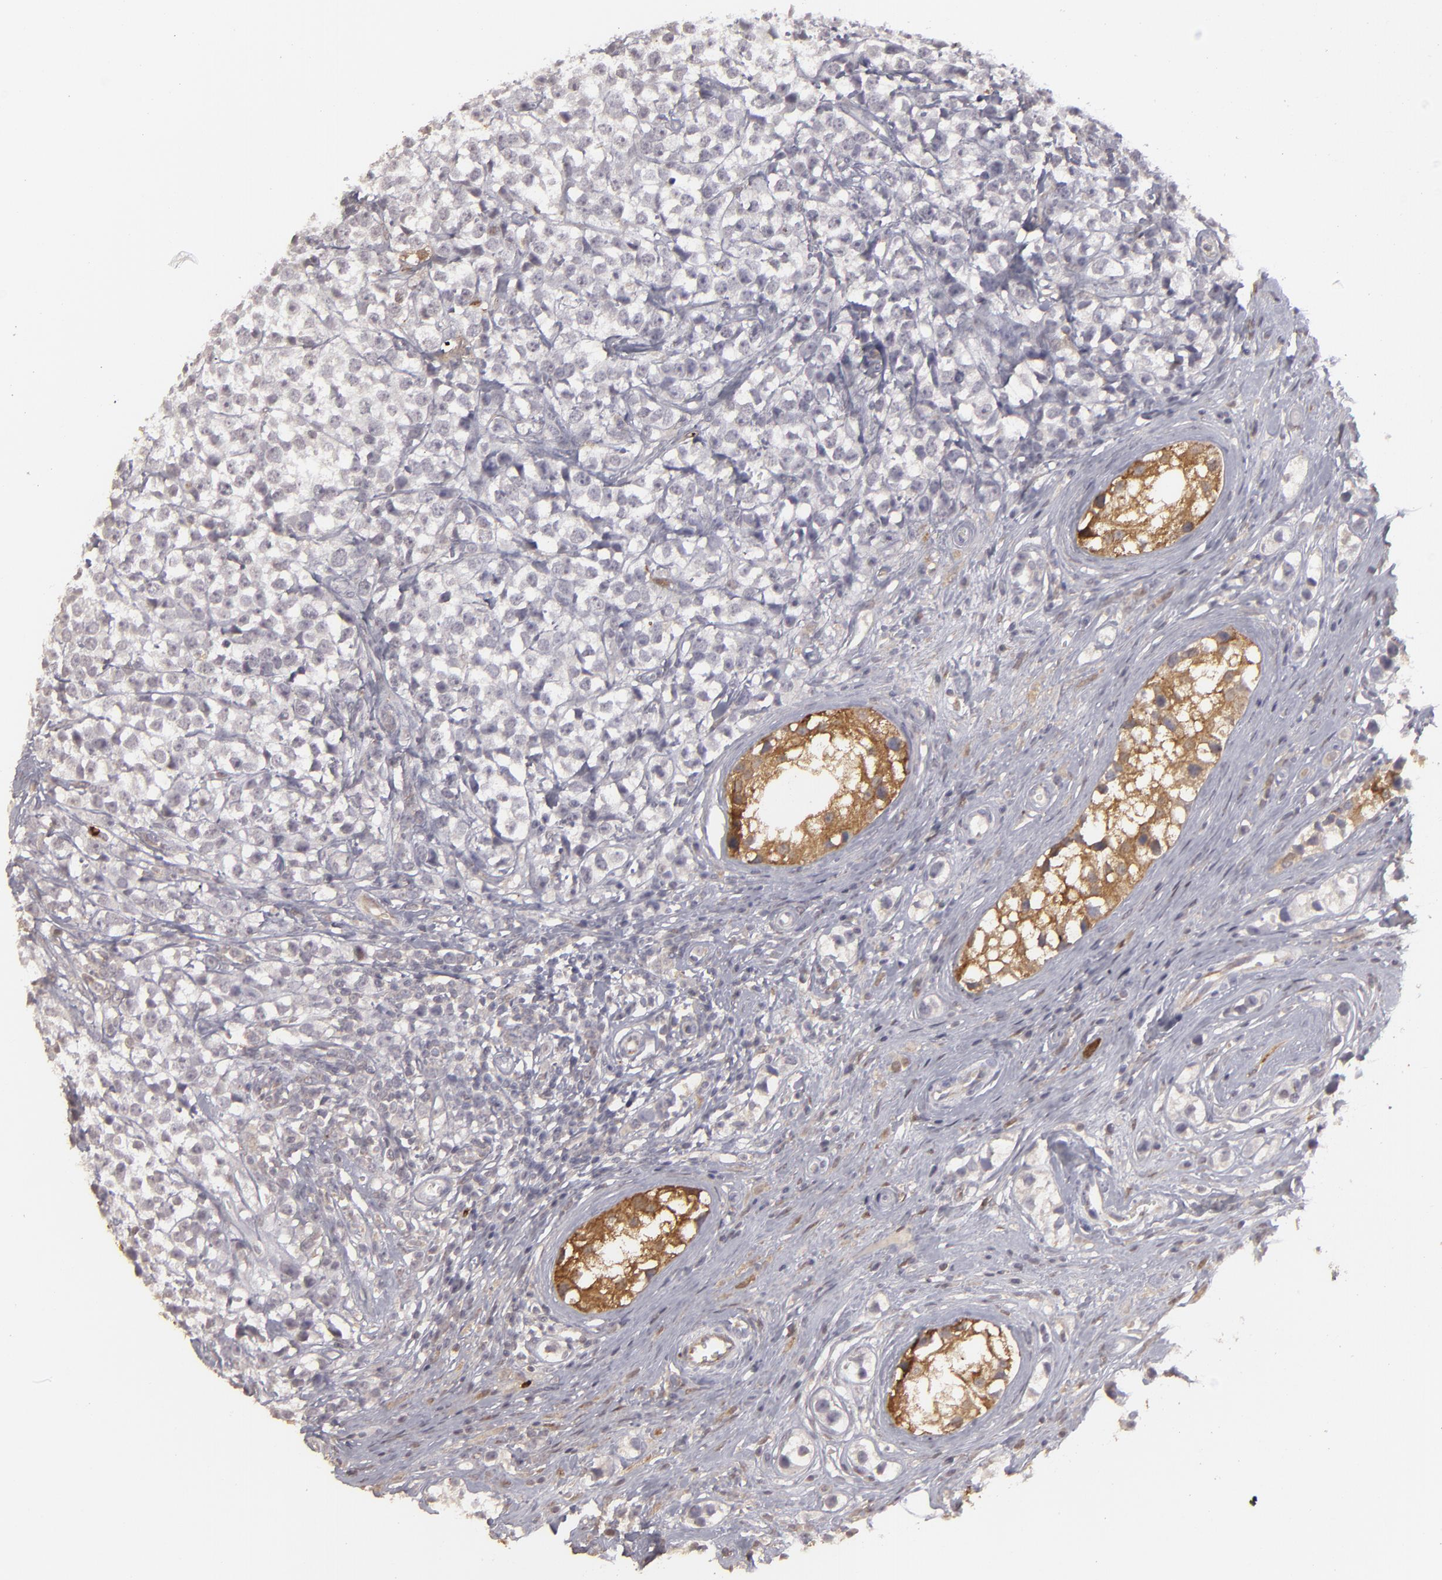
{"staining": {"intensity": "moderate", "quantity": "<25%", "location": "cytoplasmic/membranous"}, "tissue": "testis cancer", "cell_type": "Tumor cells", "image_type": "cancer", "snomed": [{"axis": "morphology", "description": "Seminoma, NOS"}, {"axis": "topography", "description": "Testis"}], "caption": "About <25% of tumor cells in human testis seminoma exhibit moderate cytoplasmic/membranous protein positivity as visualized by brown immunohistochemical staining.", "gene": "SEMA3G", "patient": {"sex": "male", "age": 25}}